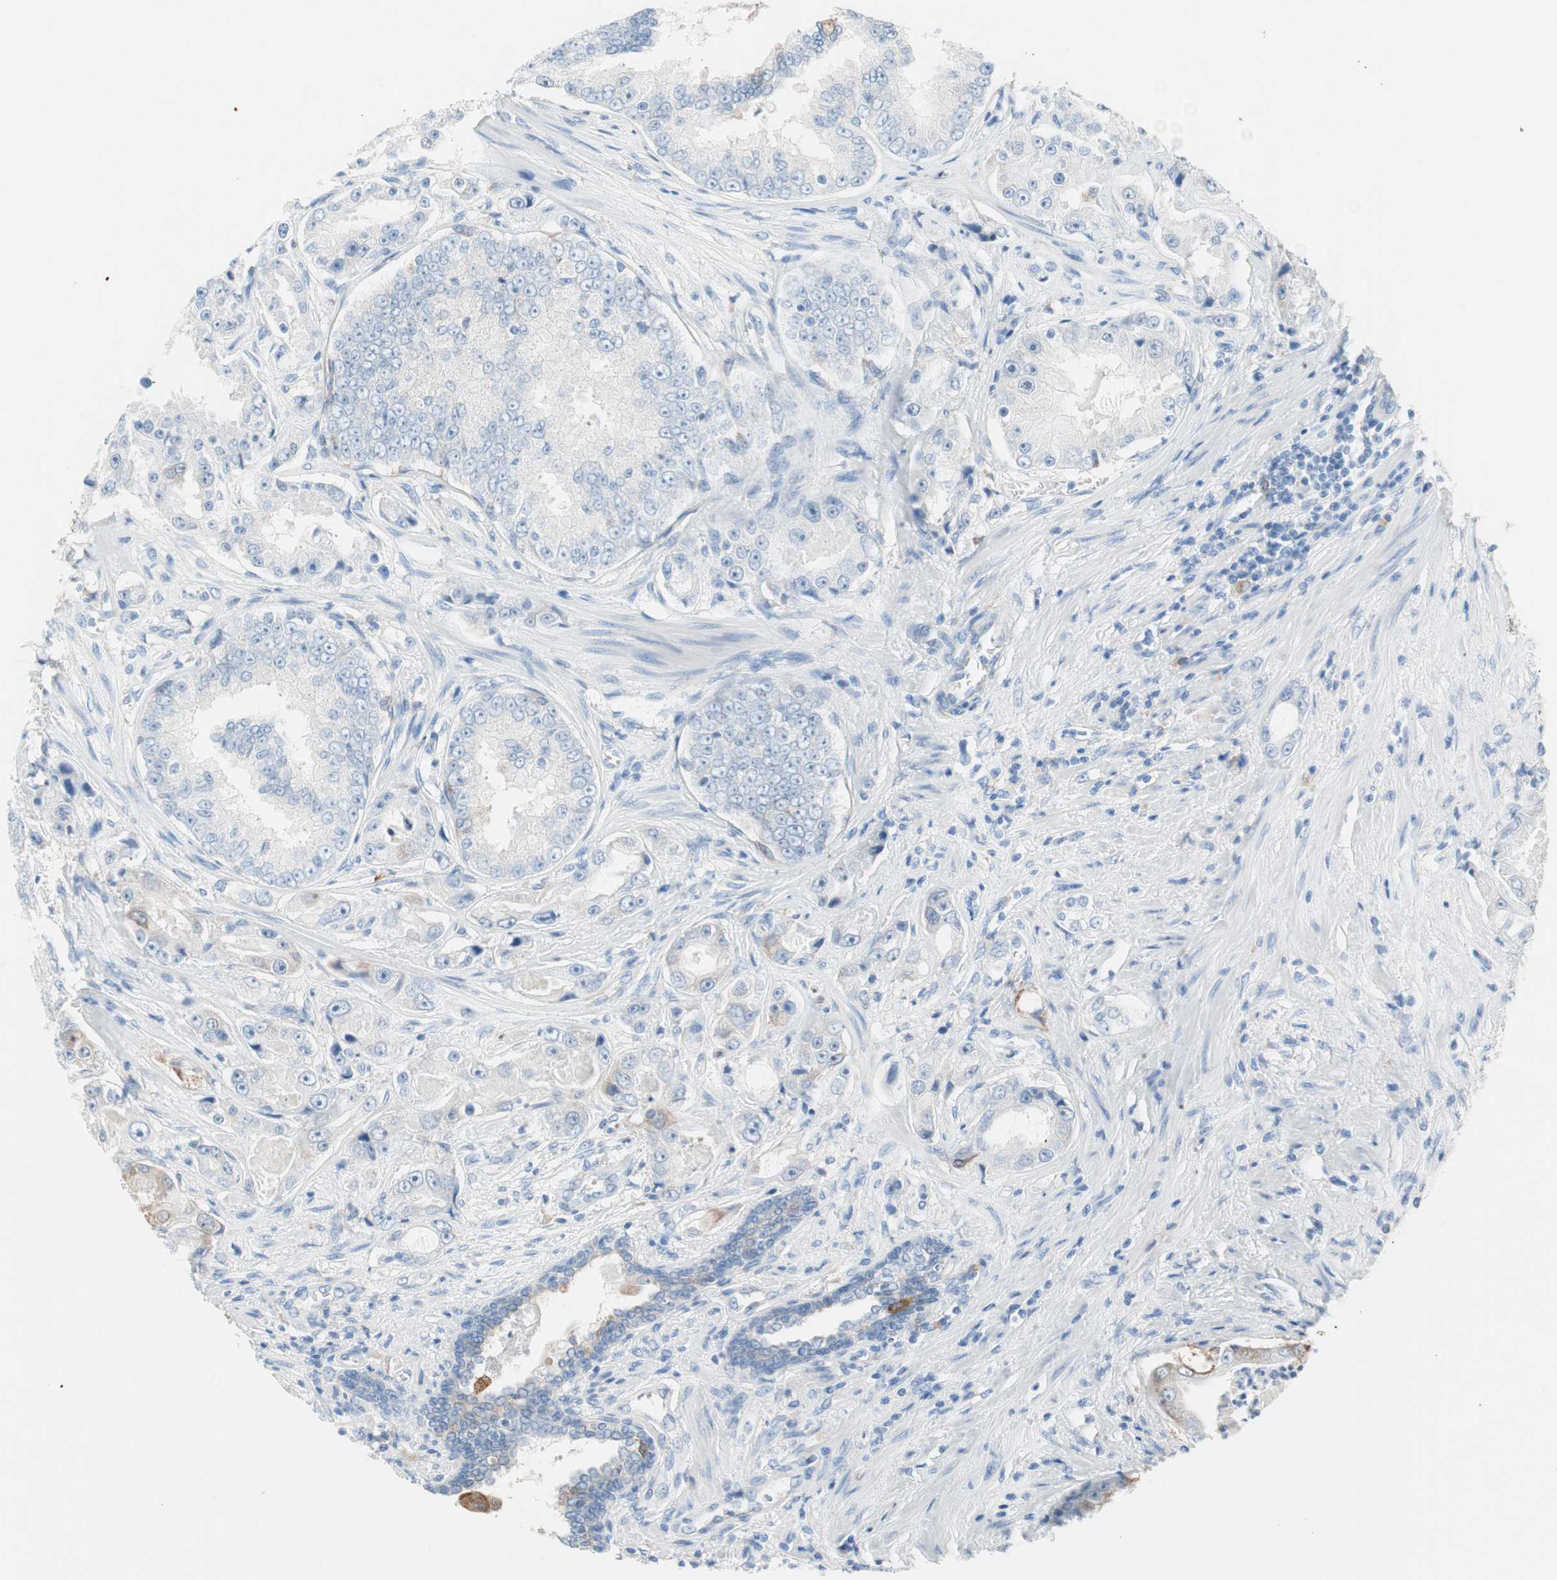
{"staining": {"intensity": "negative", "quantity": "none", "location": "none"}, "tissue": "prostate cancer", "cell_type": "Tumor cells", "image_type": "cancer", "snomed": [{"axis": "morphology", "description": "Adenocarcinoma, High grade"}, {"axis": "topography", "description": "Prostate"}], "caption": "The micrograph displays no staining of tumor cells in prostate cancer (adenocarcinoma (high-grade)).", "gene": "GLUL", "patient": {"sex": "male", "age": 73}}